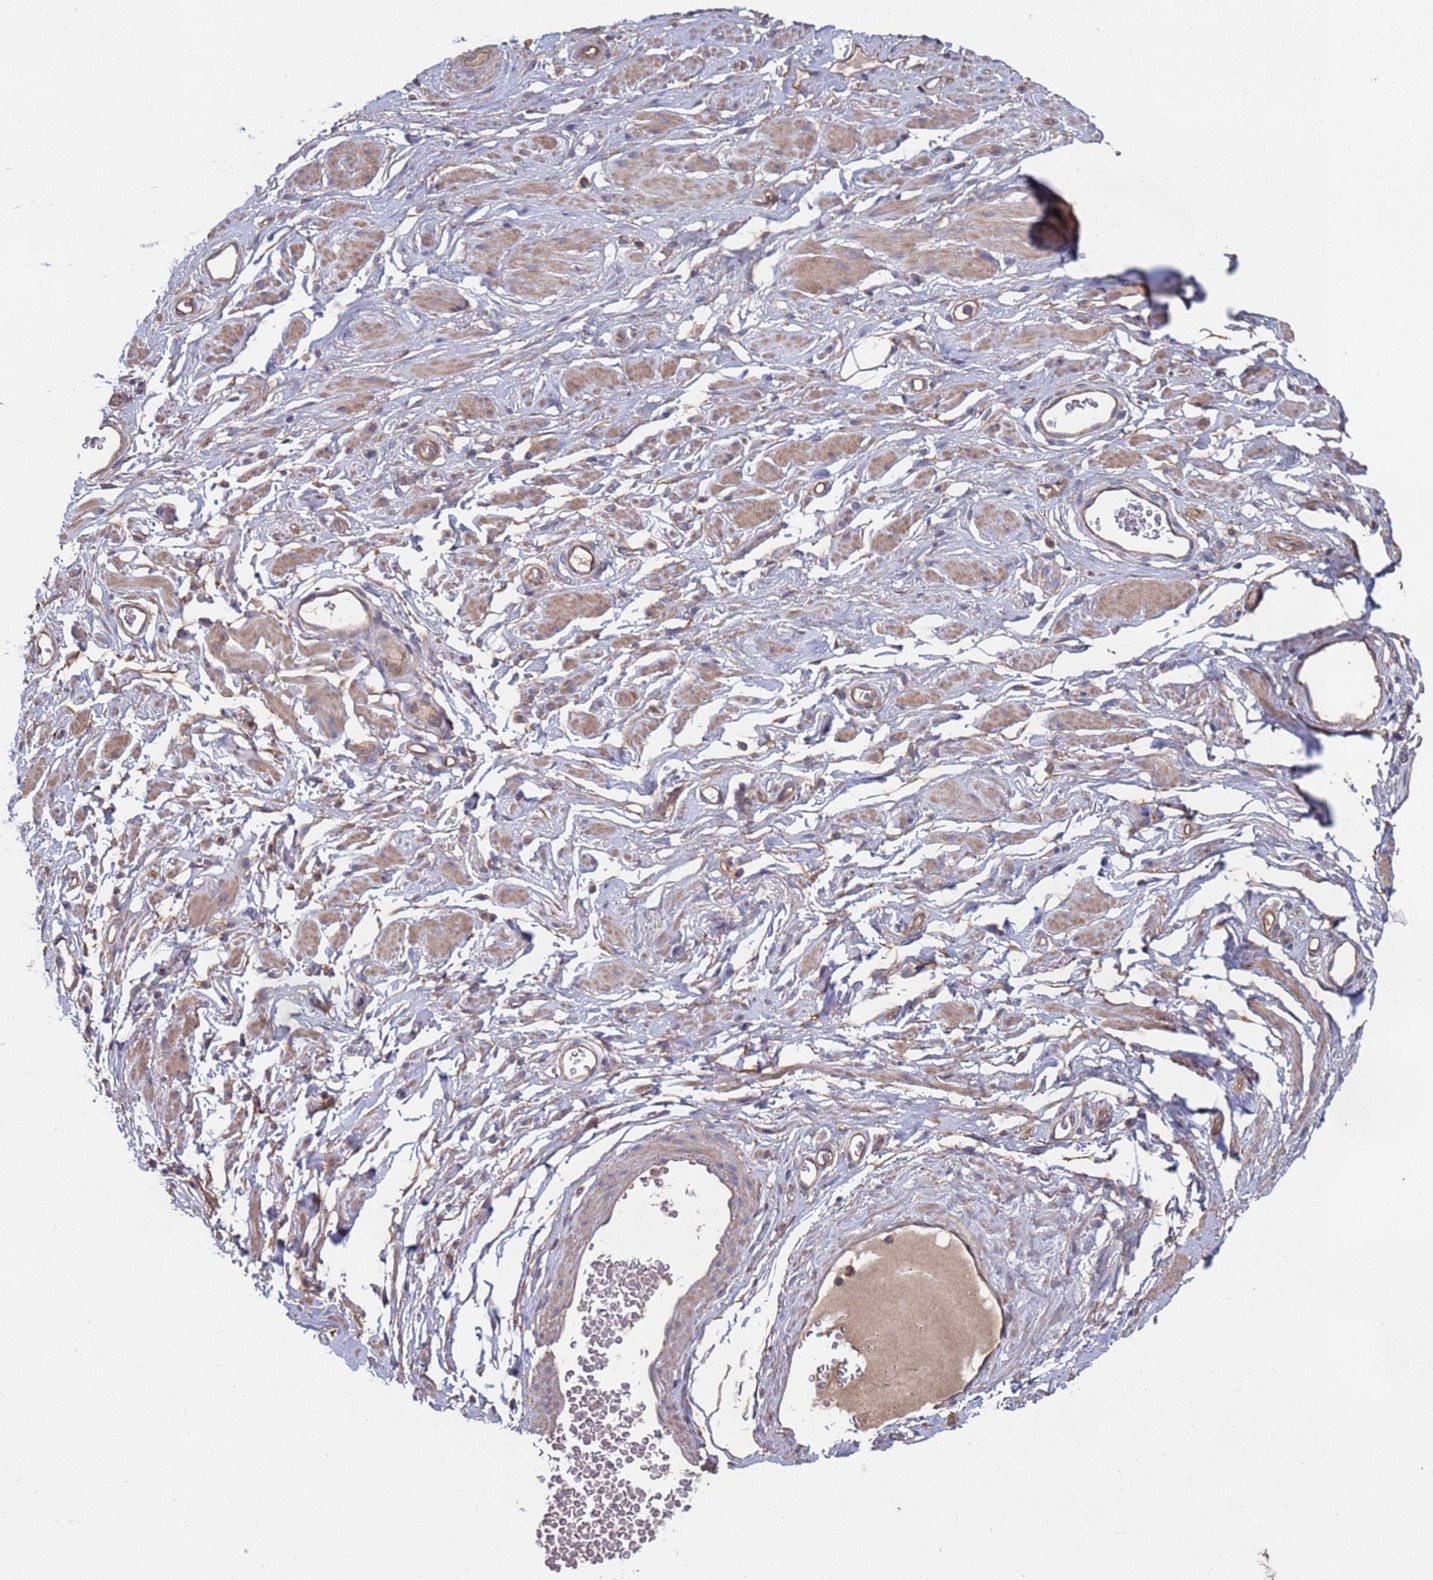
{"staining": {"intensity": "weak", "quantity": "25%-75%", "location": "cytoplasmic/membranous"}, "tissue": "adipose tissue", "cell_type": "Adipocytes", "image_type": "normal", "snomed": [{"axis": "morphology", "description": "Normal tissue, NOS"}, {"axis": "morphology", "description": "Adenocarcinoma, NOS"}, {"axis": "topography", "description": "Rectum"}, {"axis": "topography", "description": "Vagina"}, {"axis": "topography", "description": "Peripheral nerve tissue"}], "caption": "This histopathology image shows immunohistochemistry staining of normal human adipose tissue, with low weak cytoplasmic/membranous staining in about 25%-75% of adipocytes.", "gene": "NDUFAF6", "patient": {"sex": "female", "age": 71}}